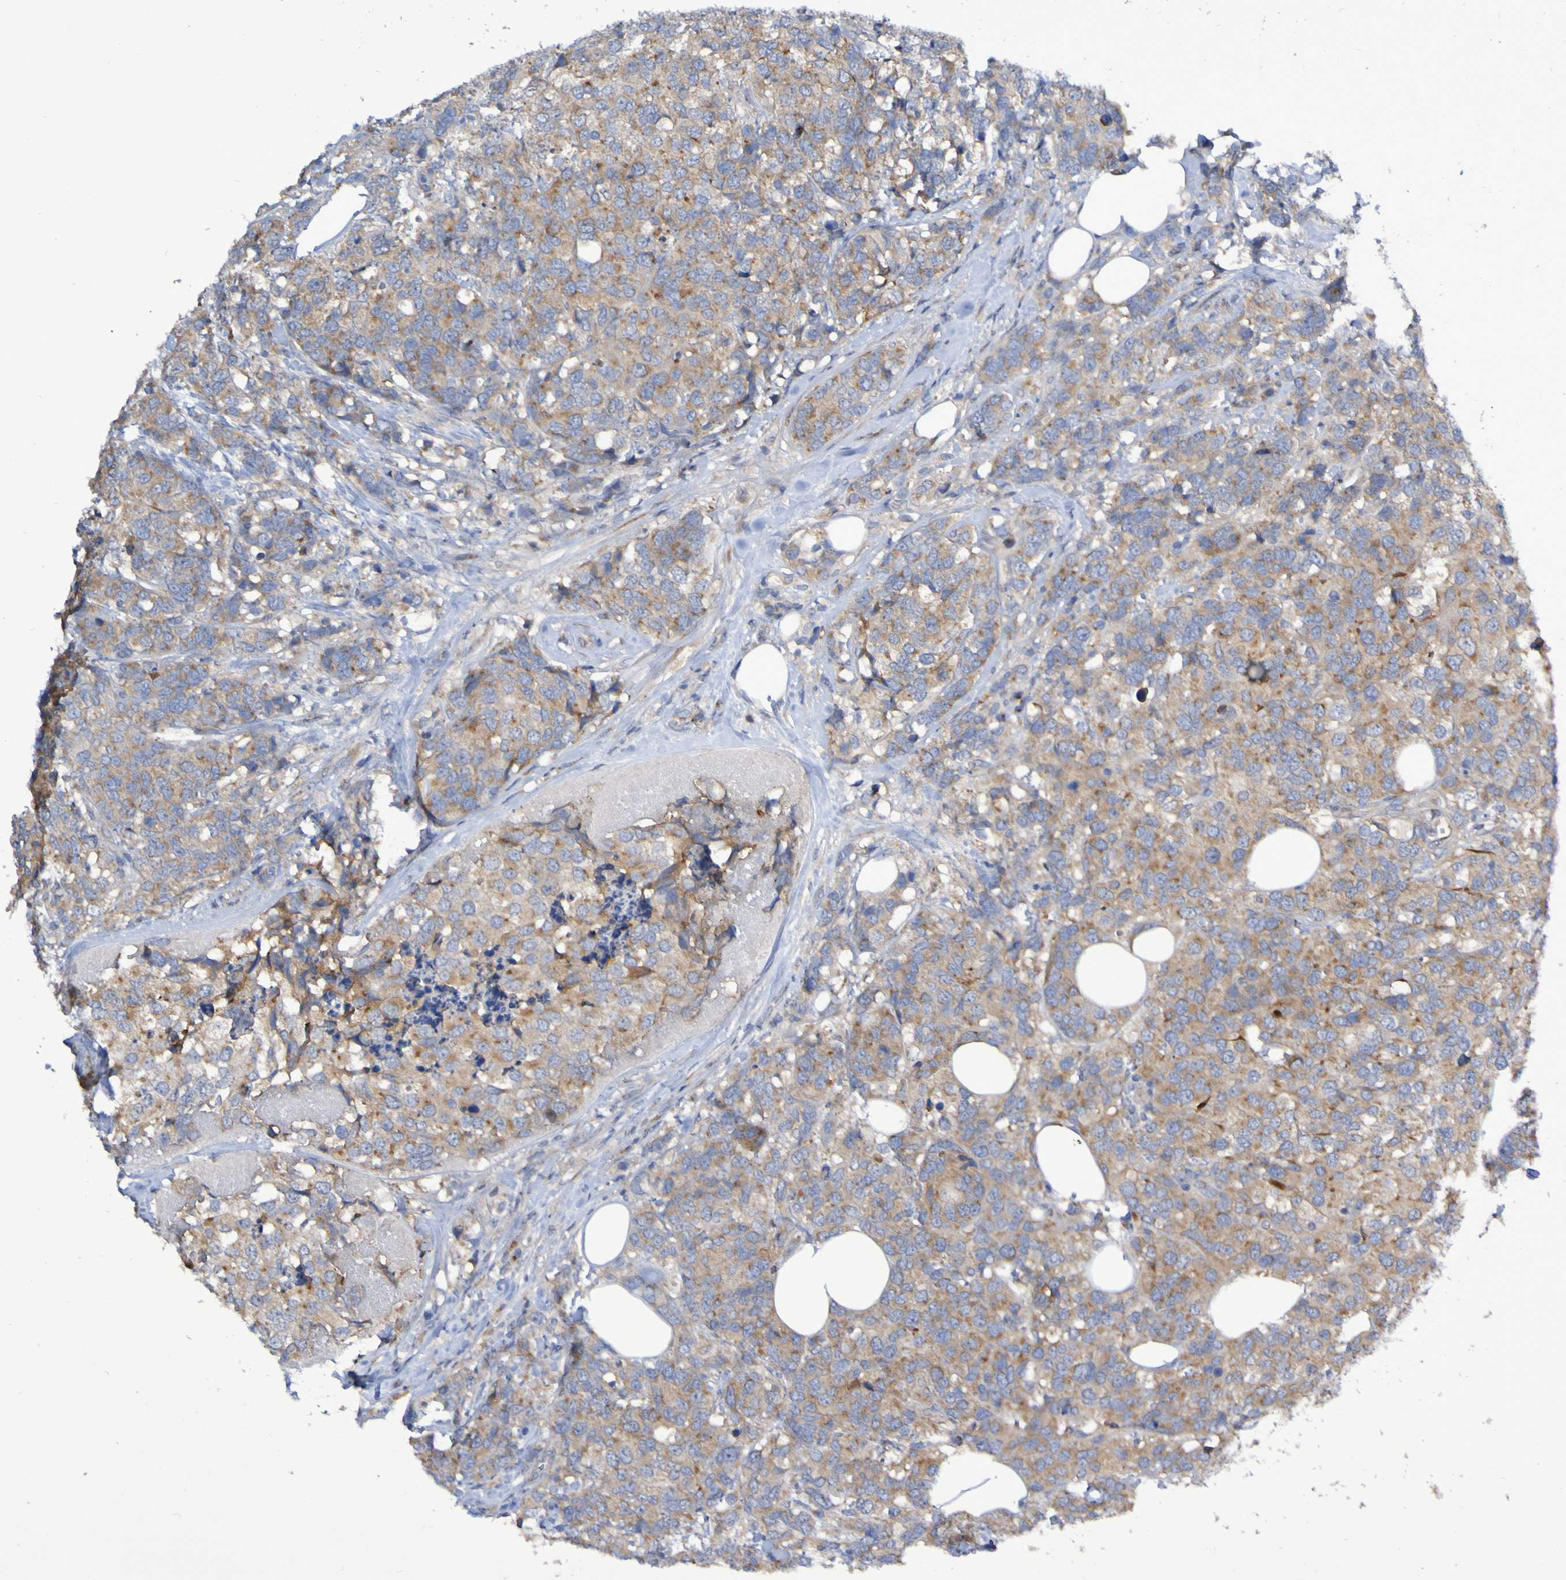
{"staining": {"intensity": "moderate", "quantity": ">75%", "location": "cytoplasmic/membranous"}, "tissue": "breast cancer", "cell_type": "Tumor cells", "image_type": "cancer", "snomed": [{"axis": "morphology", "description": "Lobular carcinoma"}, {"axis": "topography", "description": "Breast"}], "caption": "The immunohistochemical stain highlights moderate cytoplasmic/membranous expression in tumor cells of breast cancer tissue. The protein of interest is shown in brown color, while the nuclei are stained blue.", "gene": "LMBRD2", "patient": {"sex": "female", "age": 59}}